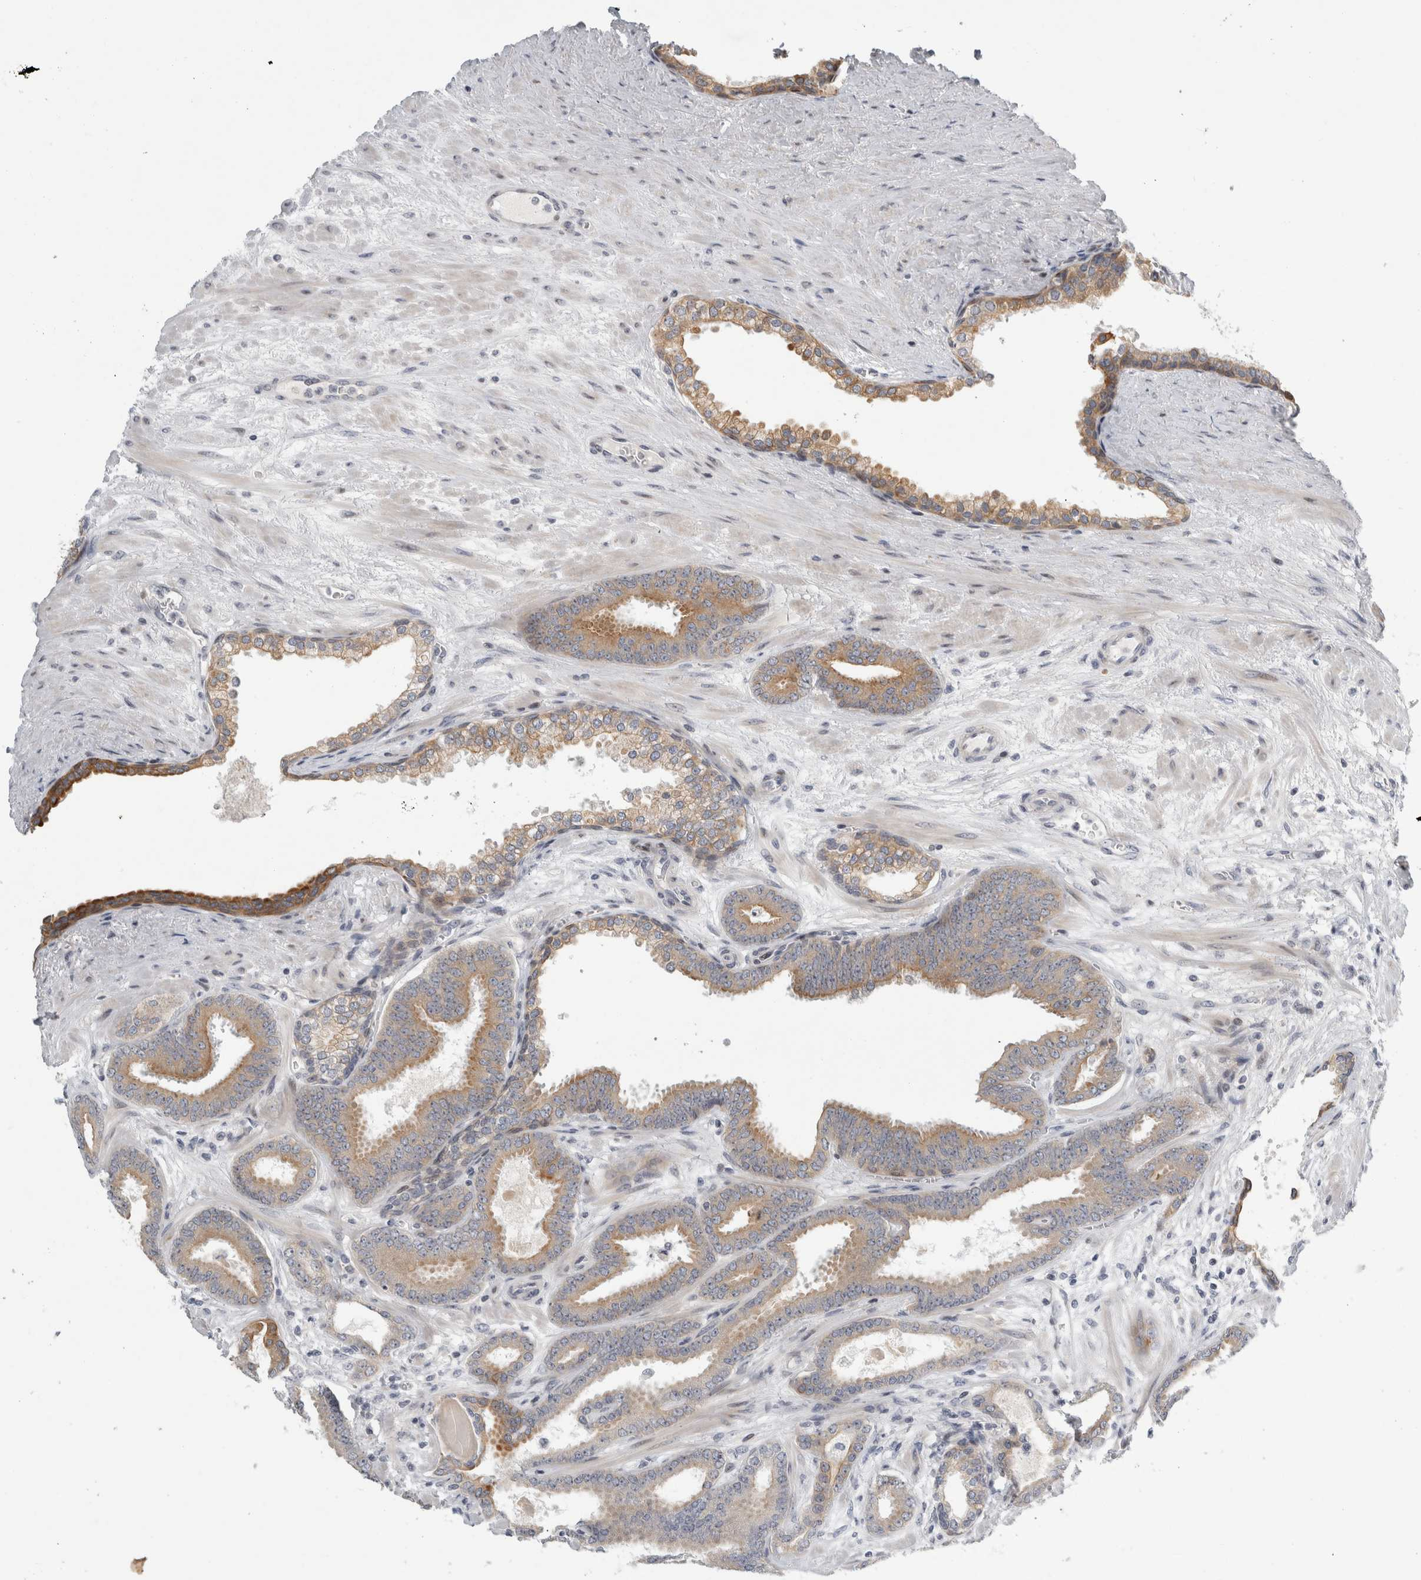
{"staining": {"intensity": "weak", "quantity": ">75%", "location": "cytoplasmic/membranous"}, "tissue": "prostate cancer", "cell_type": "Tumor cells", "image_type": "cancer", "snomed": [{"axis": "morphology", "description": "Adenocarcinoma, Low grade"}, {"axis": "topography", "description": "Prostate"}], "caption": "Weak cytoplasmic/membranous positivity for a protein is present in about >75% of tumor cells of prostate cancer using immunohistochemistry.", "gene": "UTP25", "patient": {"sex": "male", "age": 62}}